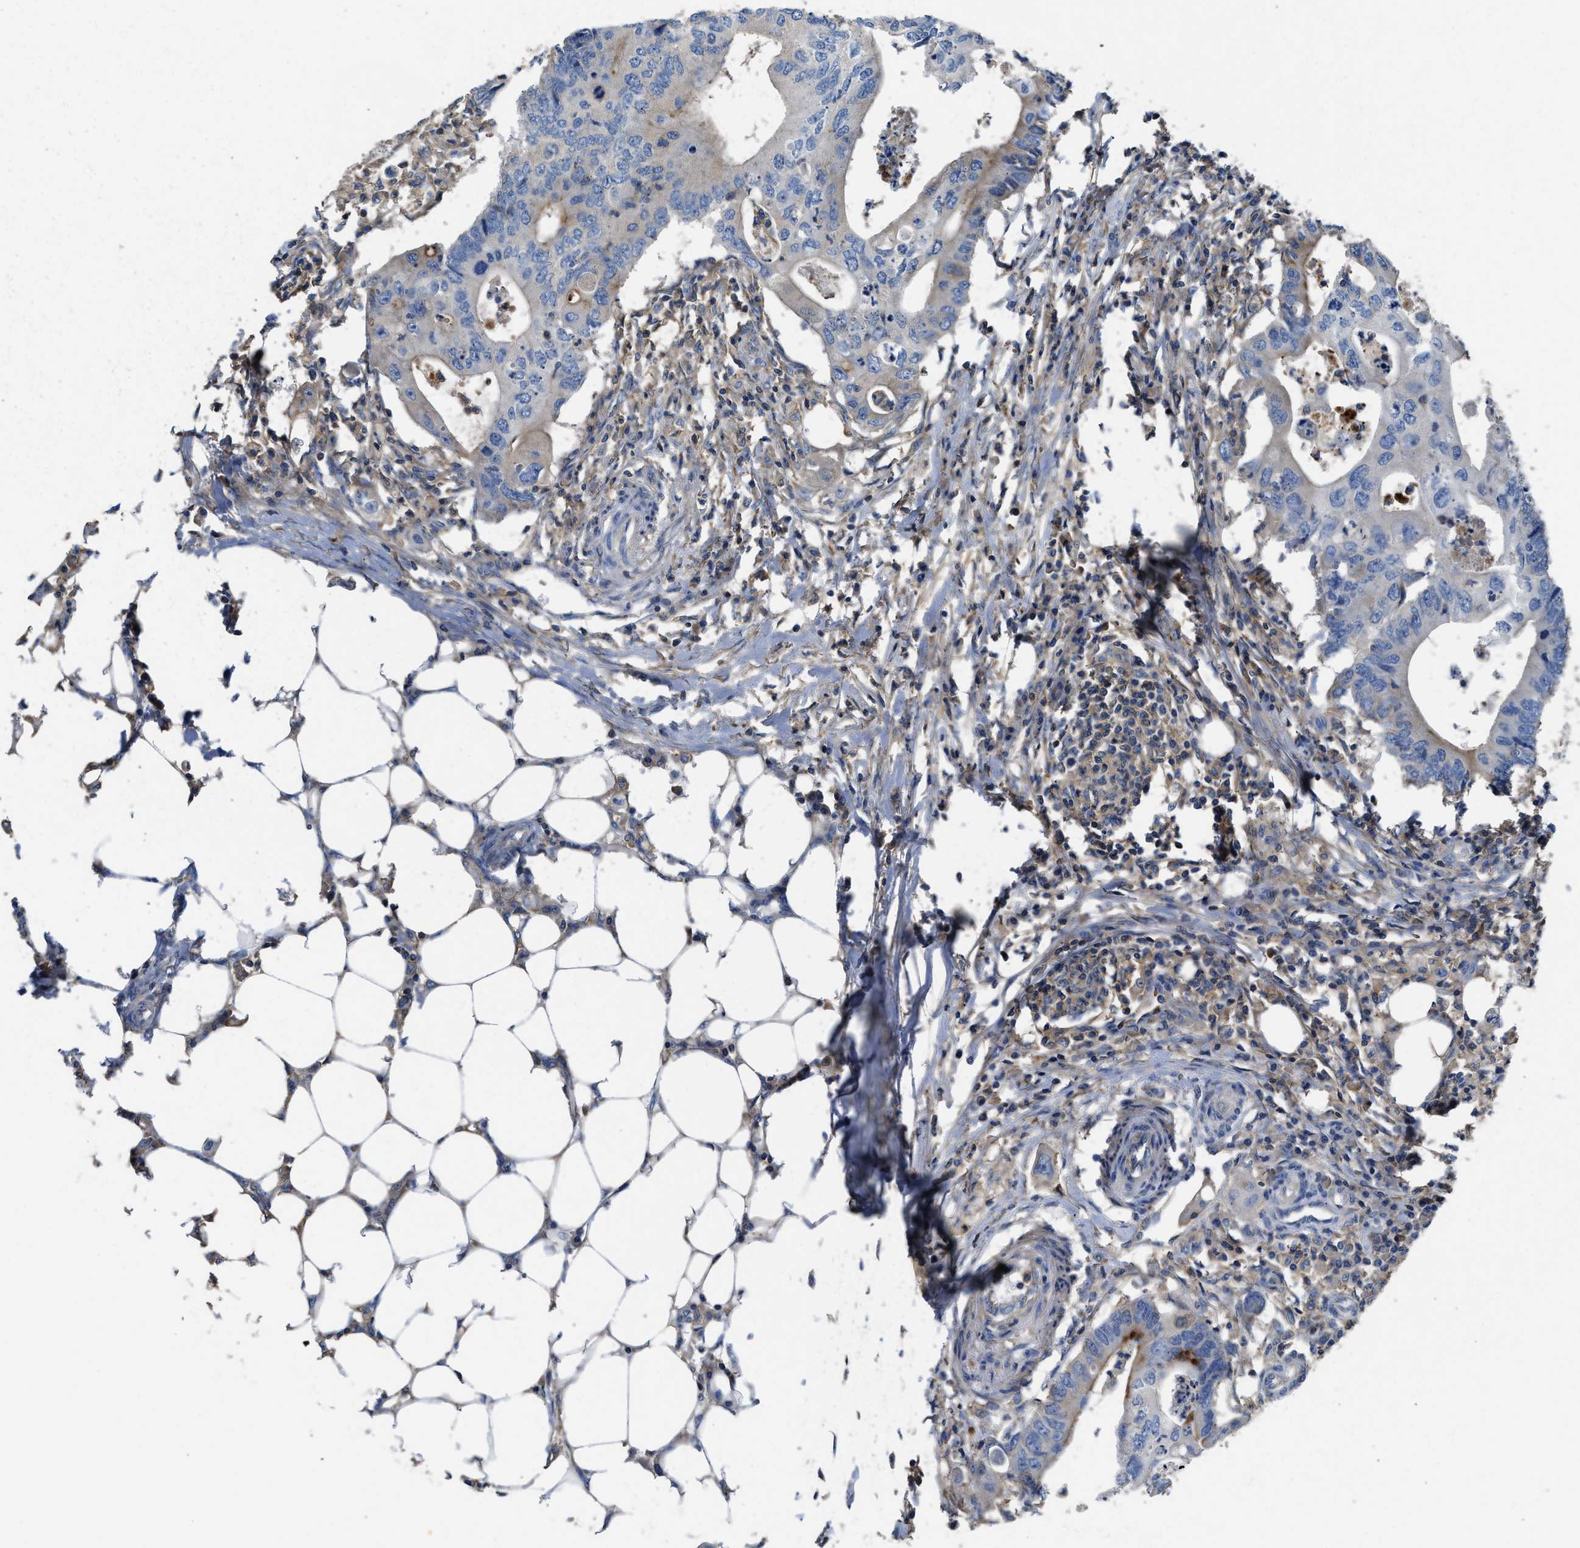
{"staining": {"intensity": "weak", "quantity": "<25%", "location": "cytoplasmic/membranous"}, "tissue": "colorectal cancer", "cell_type": "Tumor cells", "image_type": "cancer", "snomed": [{"axis": "morphology", "description": "Adenocarcinoma, NOS"}, {"axis": "topography", "description": "Colon"}], "caption": "This is a image of immunohistochemistry (IHC) staining of colorectal cancer (adenocarcinoma), which shows no positivity in tumor cells.", "gene": "C1S", "patient": {"sex": "male", "age": 71}}